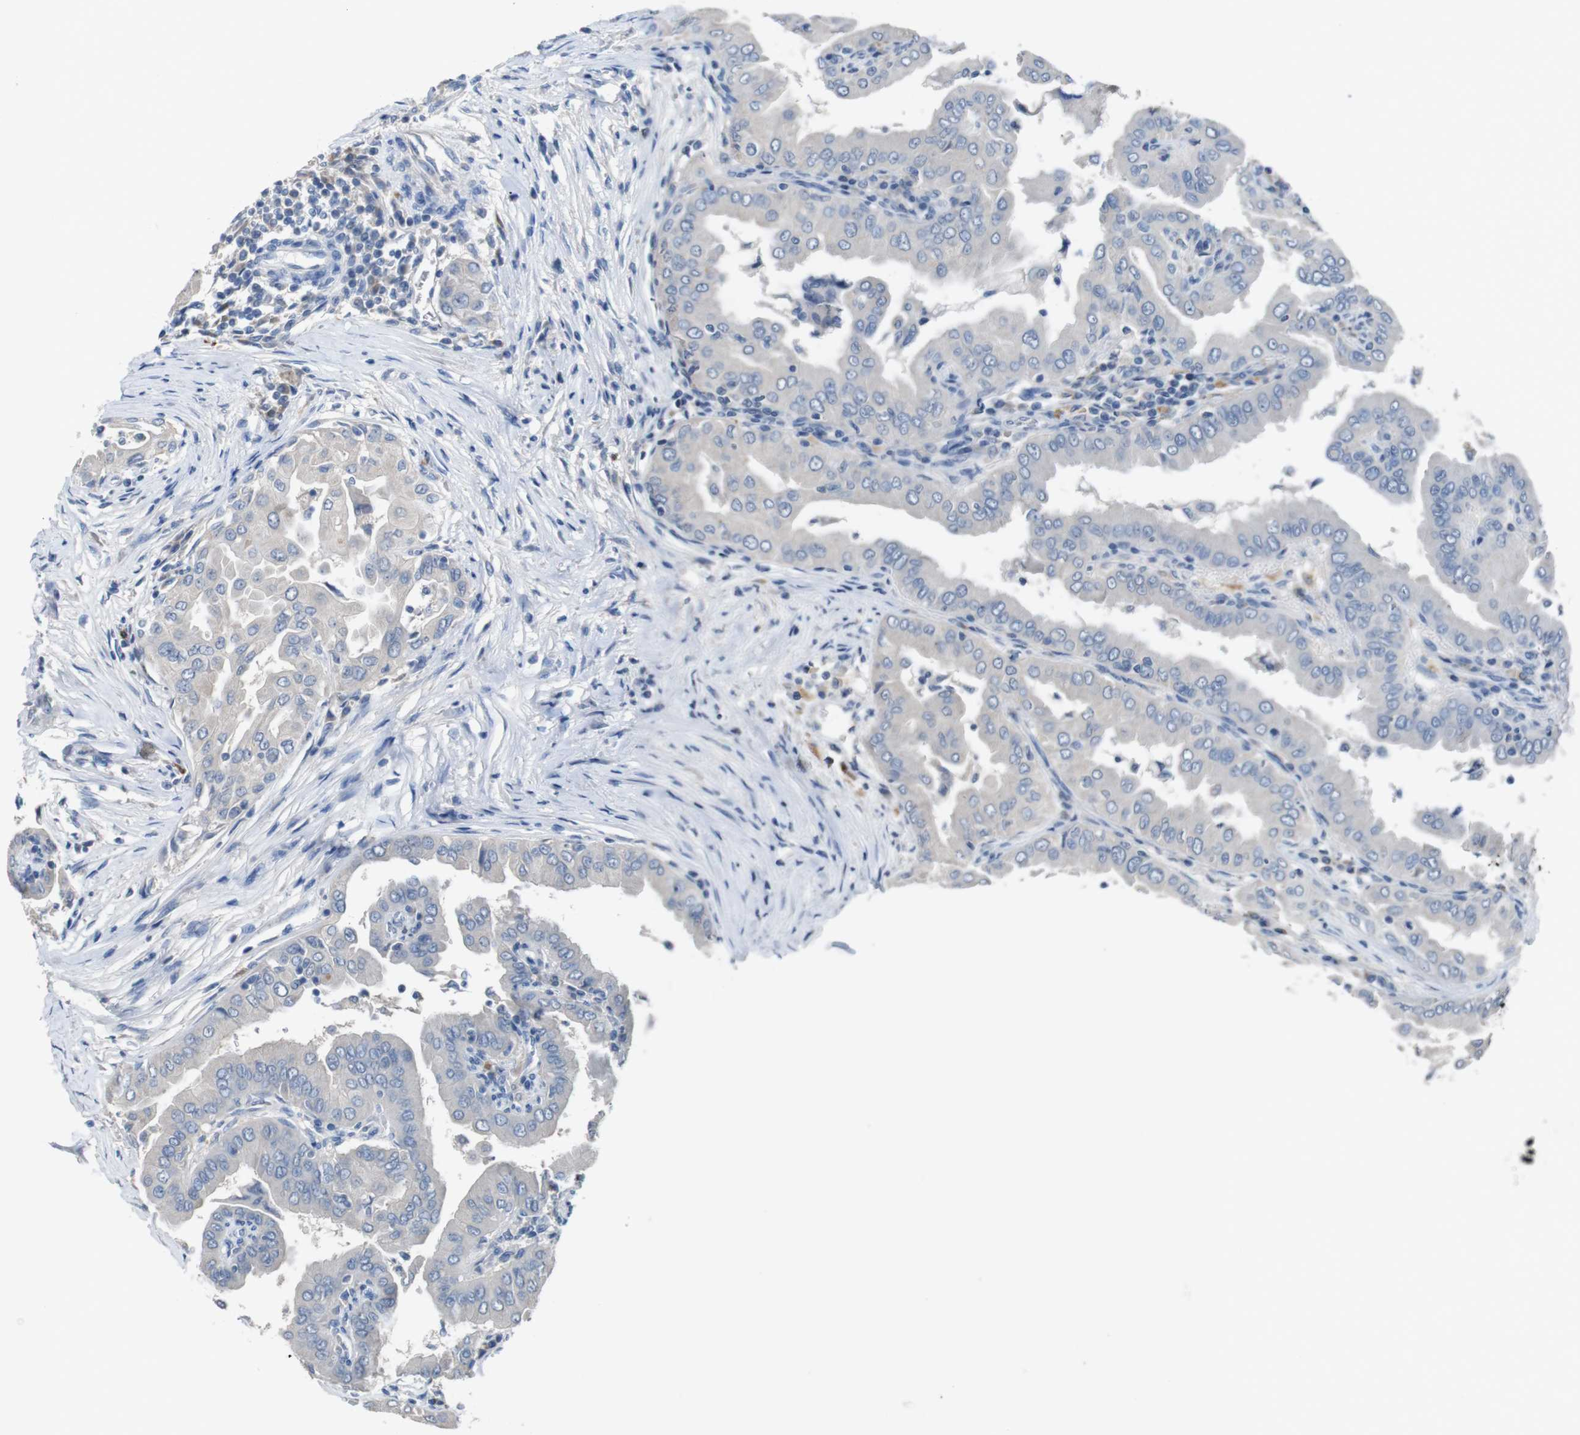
{"staining": {"intensity": "negative", "quantity": "none", "location": "none"}, "tissue": "thyroid cancer", "cell_type": "Tumor cells", "image_type": "cancer", "snomed": [{"axis": "morphology", "description": "Papillary adenocarcinoma, NOS"}, {"axis": "topography", "description": "Thyroid gland"}], "caption": "The photomicrograph reveals no staining of tumor cells in papillary adenocarcinoma (thyroid).", "gene": "SLC2A8", "patient": {"sex": "male", "age": 33}}